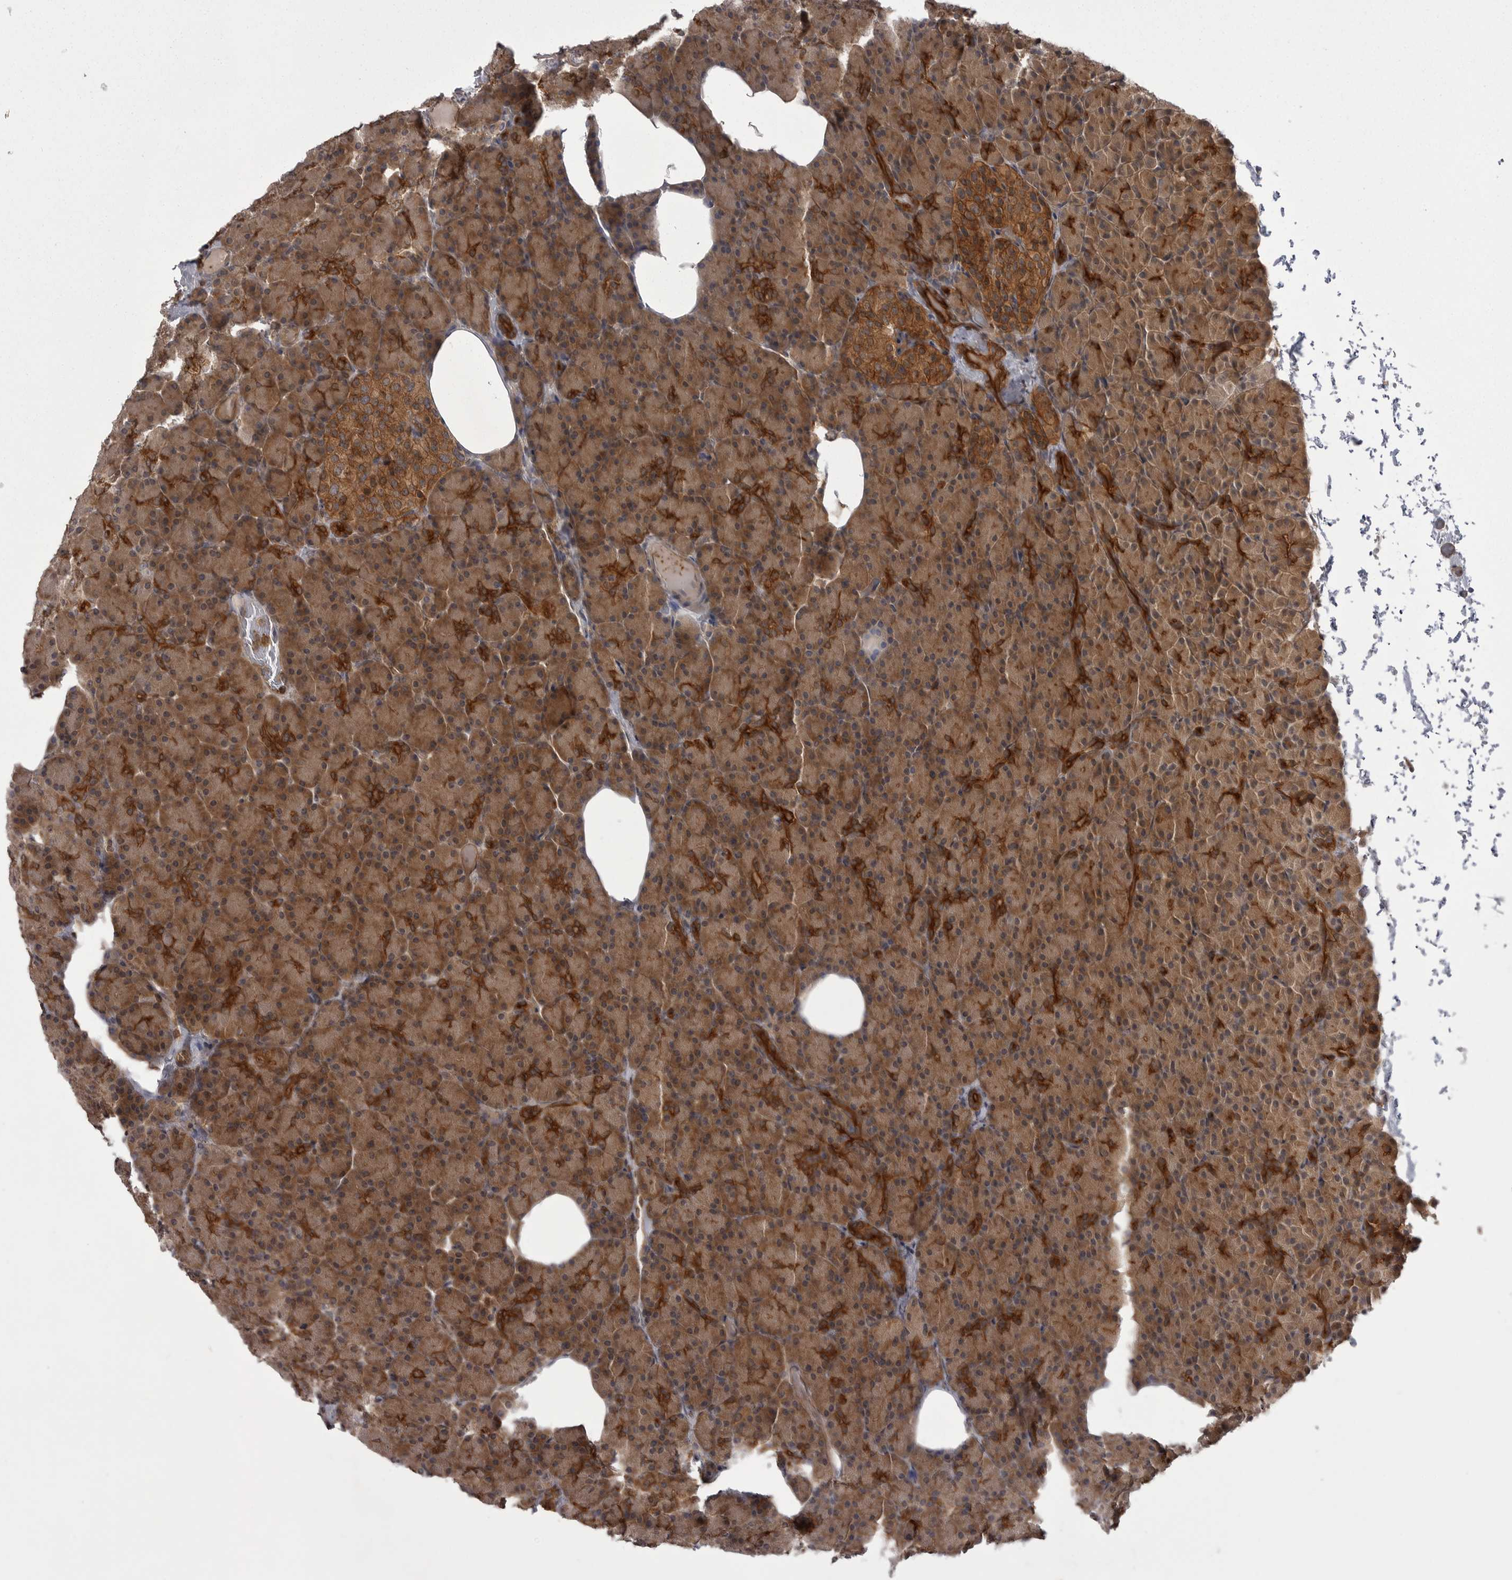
{"staining": {"intensity": "strong", "quantity": "25%-75%", "location": "cytoplasmic/membranous"}, "tissue": "pancreas", "cell_type": "Exocrine glandular cells", "image_type": "normal", "snomed": [{"axis": "morphology", "description": "Normal tissue, NOS"}, {"axis": "topography", "description": "Pancreas"}], "caption": "Protein expression analysis of normal human pancreas reveals strong cytoplasmic/membranous staining in approximately 25%-75% of exocrine glandular cells. Ihc stains the protein of interest in brown and the nuclei are stained blue.", "gene": "STK24", "patient": {"sex": "female", "age": 43}}